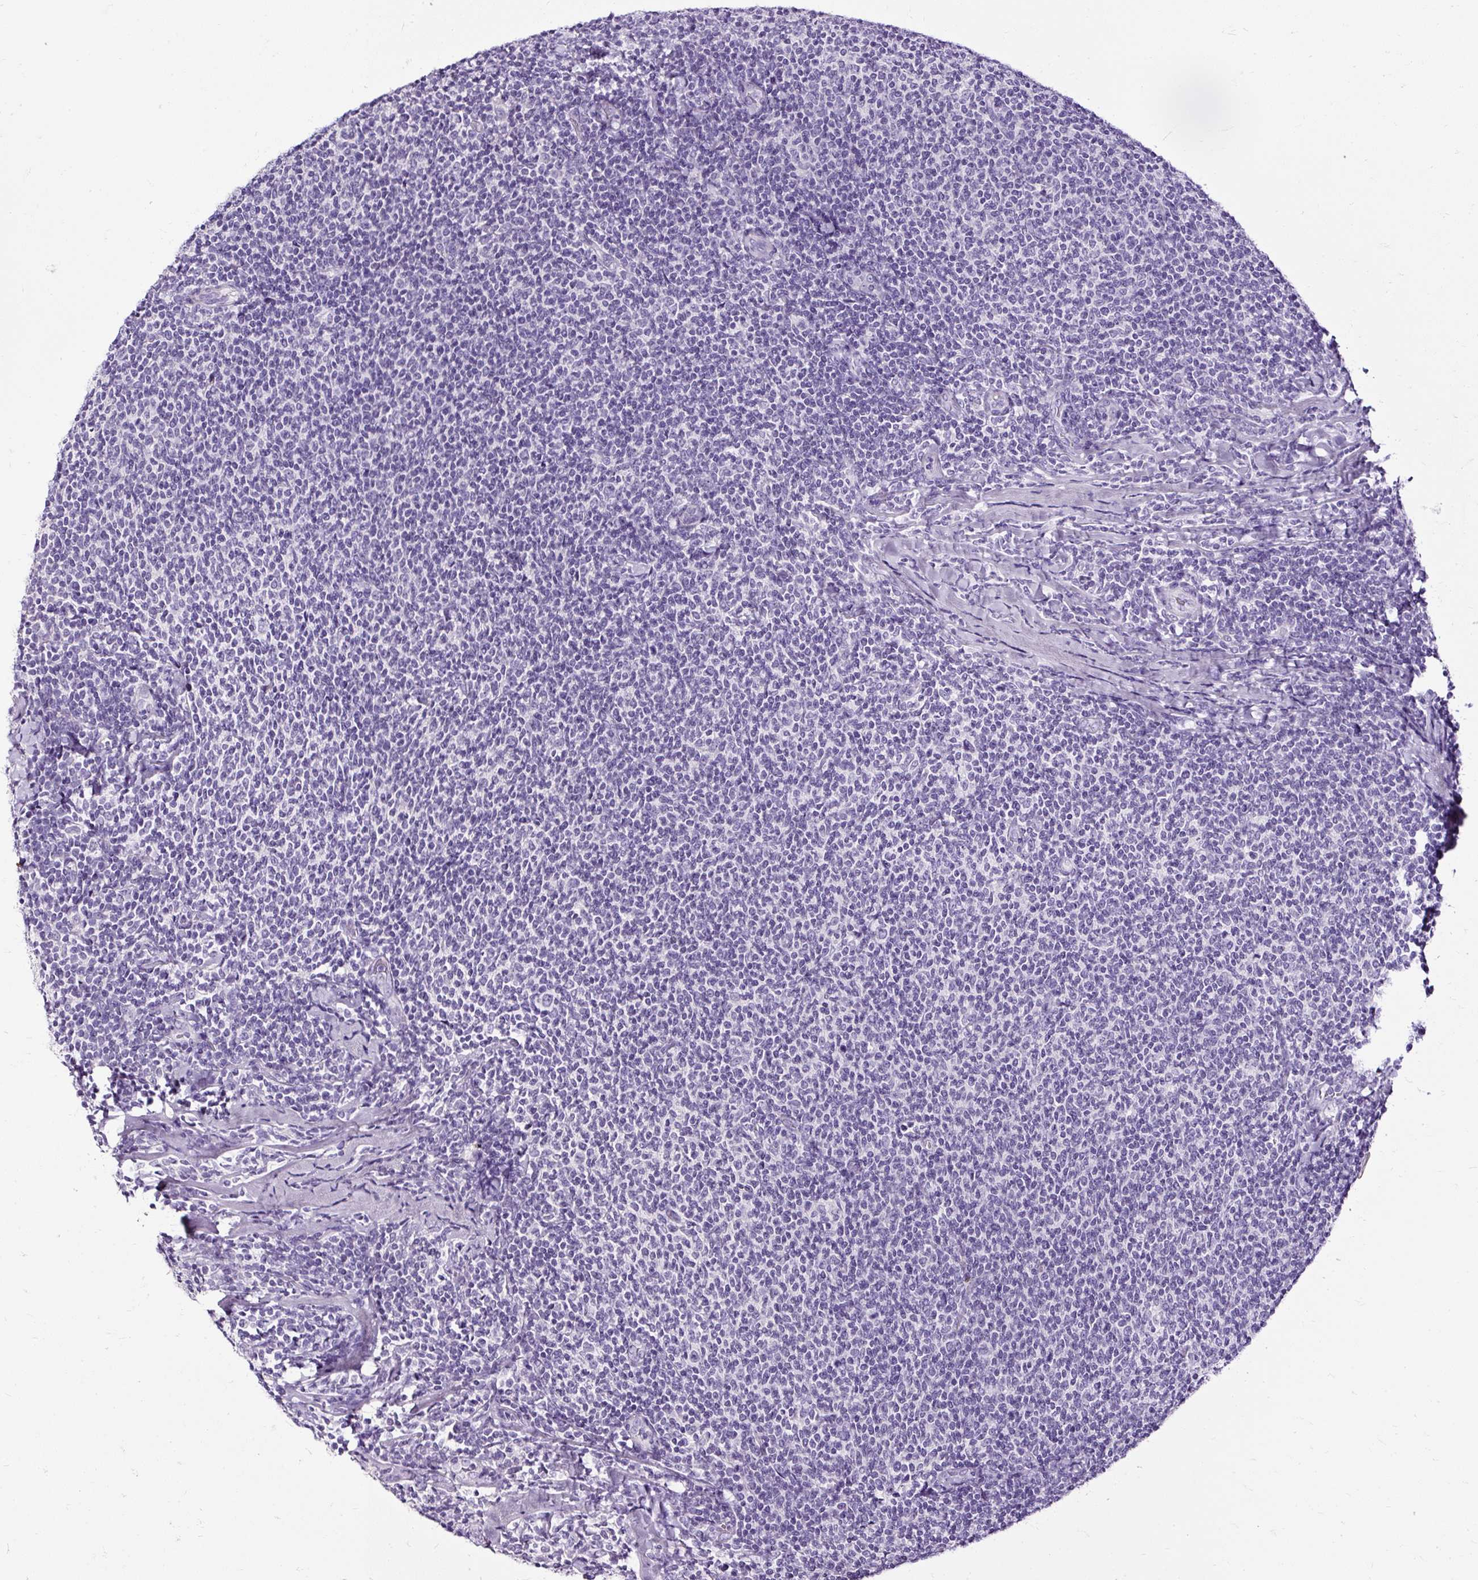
{"staining": {"intensity": "negative", "quantity": "none", "location": "none"}, "tissue": "lymphoma", "cell_type": "Tumor cells", "image_type": "cancer", "snomed": [{"axis": "morphology", "description": "Malignant lymphoma, non-Hodgkin's type, Low grade"}, {"axis": "topography", "description": "Lymph node"}], "caption": "Image shows no significant protein positivity in tumor cells of malignant lymphoma, non-Hodgkin's type (low-grade).", "gene": "SLC7A8", "patient": {"sex": "male", "age": 52}}